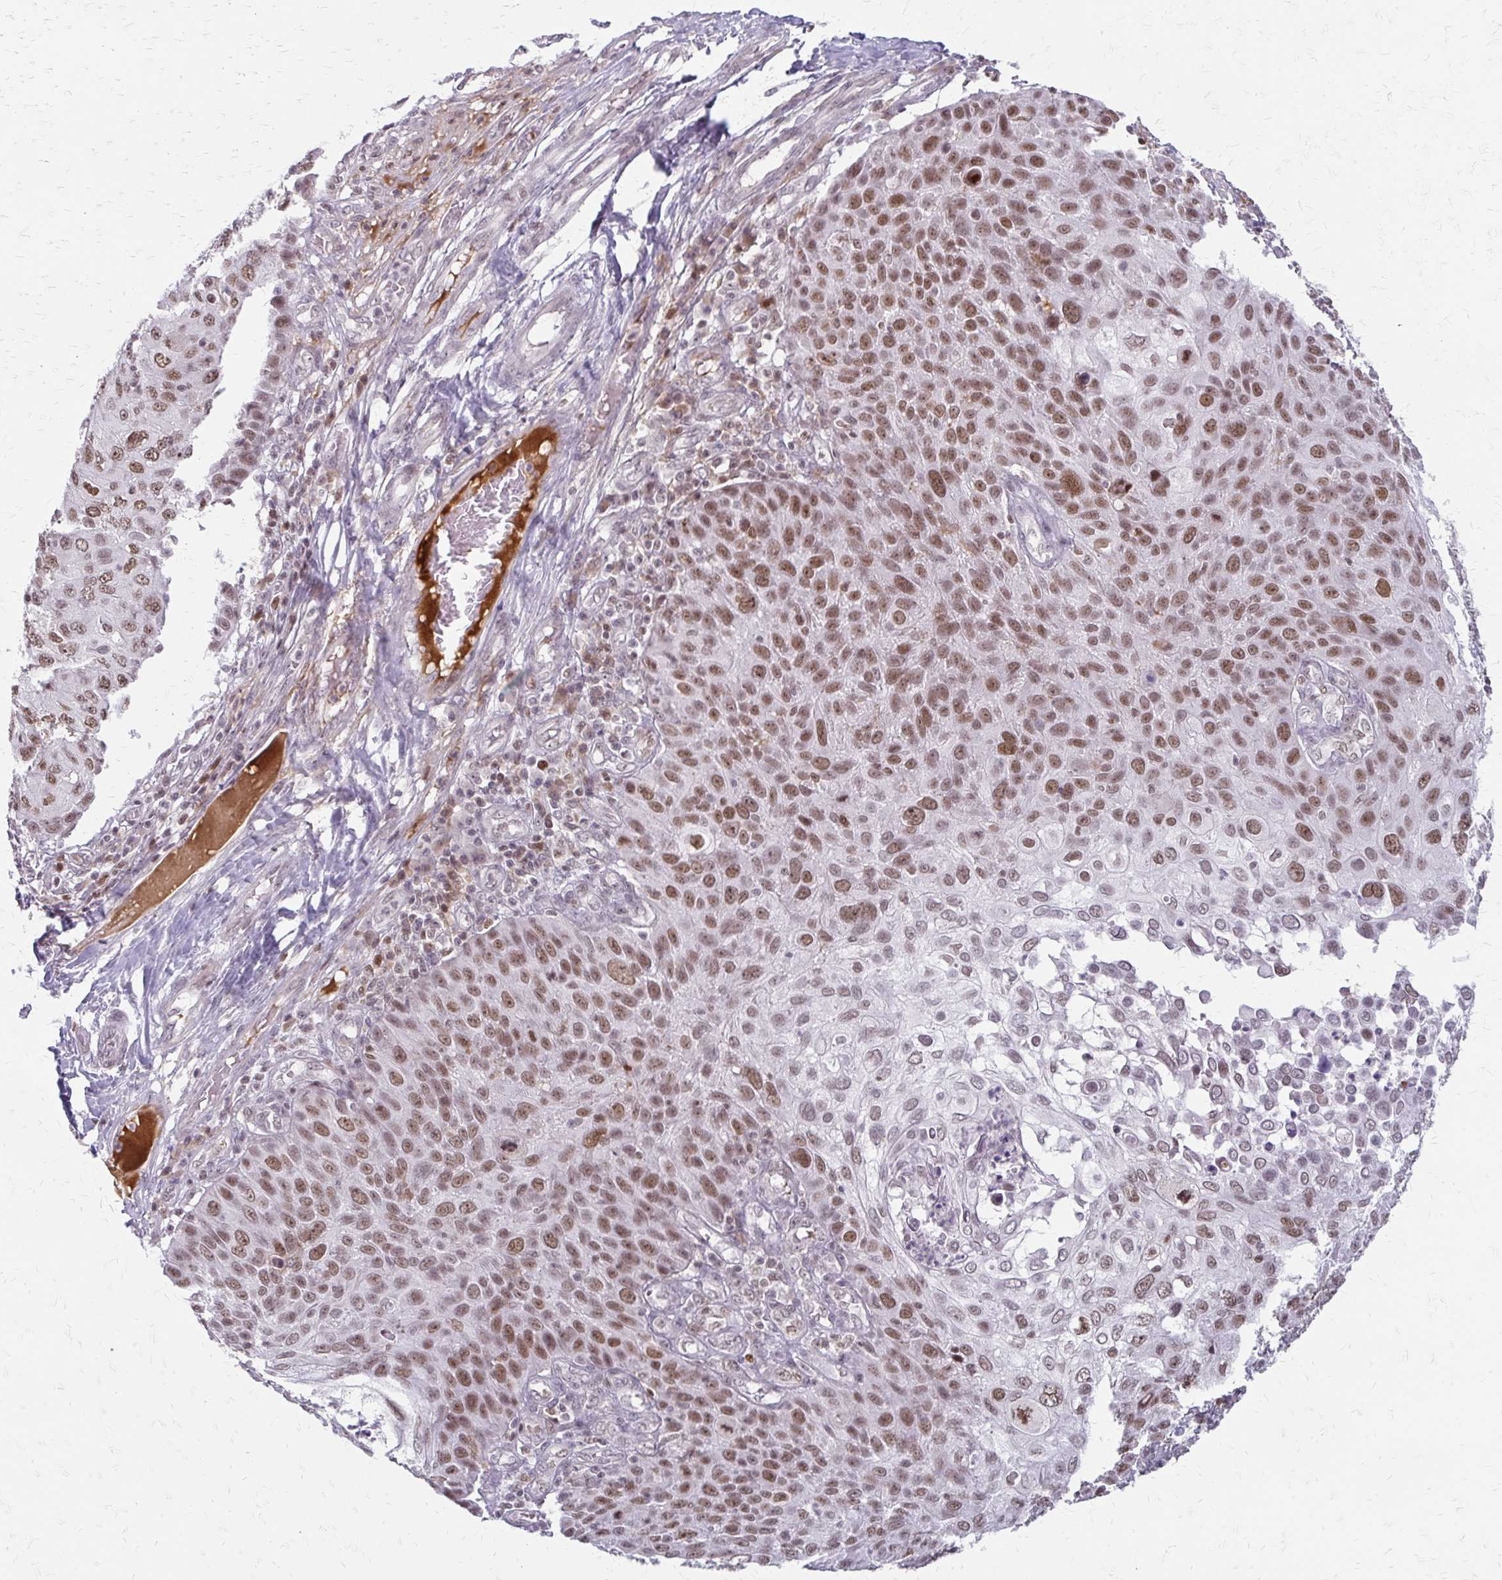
{"staining": {"intensity": "moderate", "quantity": ">75%", "location": "nuclear"}, "tissue": "skin cancer", "cell_type": "Tumor cells", "image_type": "cancer", "snomed": [{"axis": "morphology", "description": "Squamous cell carcinoma, NOS"}, {"axis": "topography", "description": "Skin"}], "caption": "Skin squamous cell carcinoma tissue reveals moderate nuclear positivity in approximately >75% of tumor cells", "gene": "EED", "patient": {"sex": "male", "age": 87}}